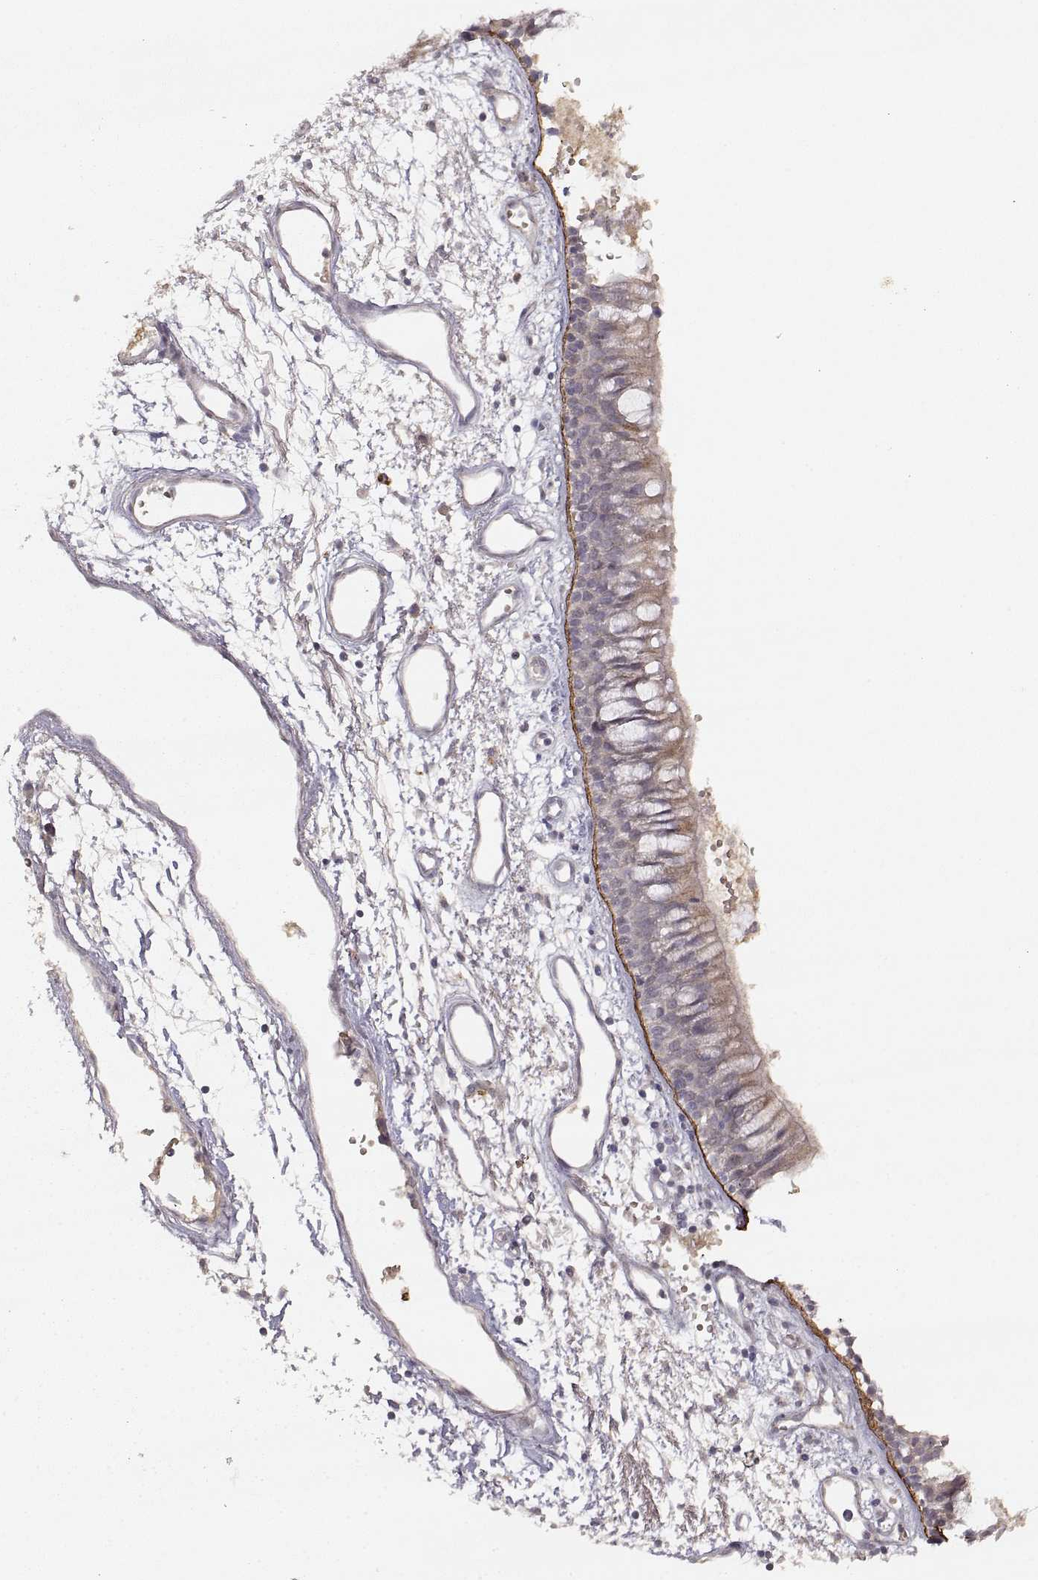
{"staining": {"intensity": "weak", "quantity": ">75%", "location": "cytoplasmic/membranous"}, "tissue": "bronchus", "cell_type": "Respiratory epithelial cells", "image_type": "normal", "snomed": [{"axis": "morphology", "description": "Normal tissue, NOS"}, {"axis": "morphology", "description": "Squamous cell carcinoma, NOS"}, {"axis": "topography", "description": "Cartilage tissue"}, {"axis": "topography", "description": "Bronchus"}, {"axis": "topography", "description": "Lung"}], "caption": "This histopathology image reveals unremarkable bronchus stained with immunohistochemistry (IHC) to label a protein in brown. The cytoplasmic/membranous of respiratory epithelial cells show weak positivity for the protein. Nuclei are counter-stained blue.", "gene": "LAMC2", "patient": {"sex": "male", "age": 66}}